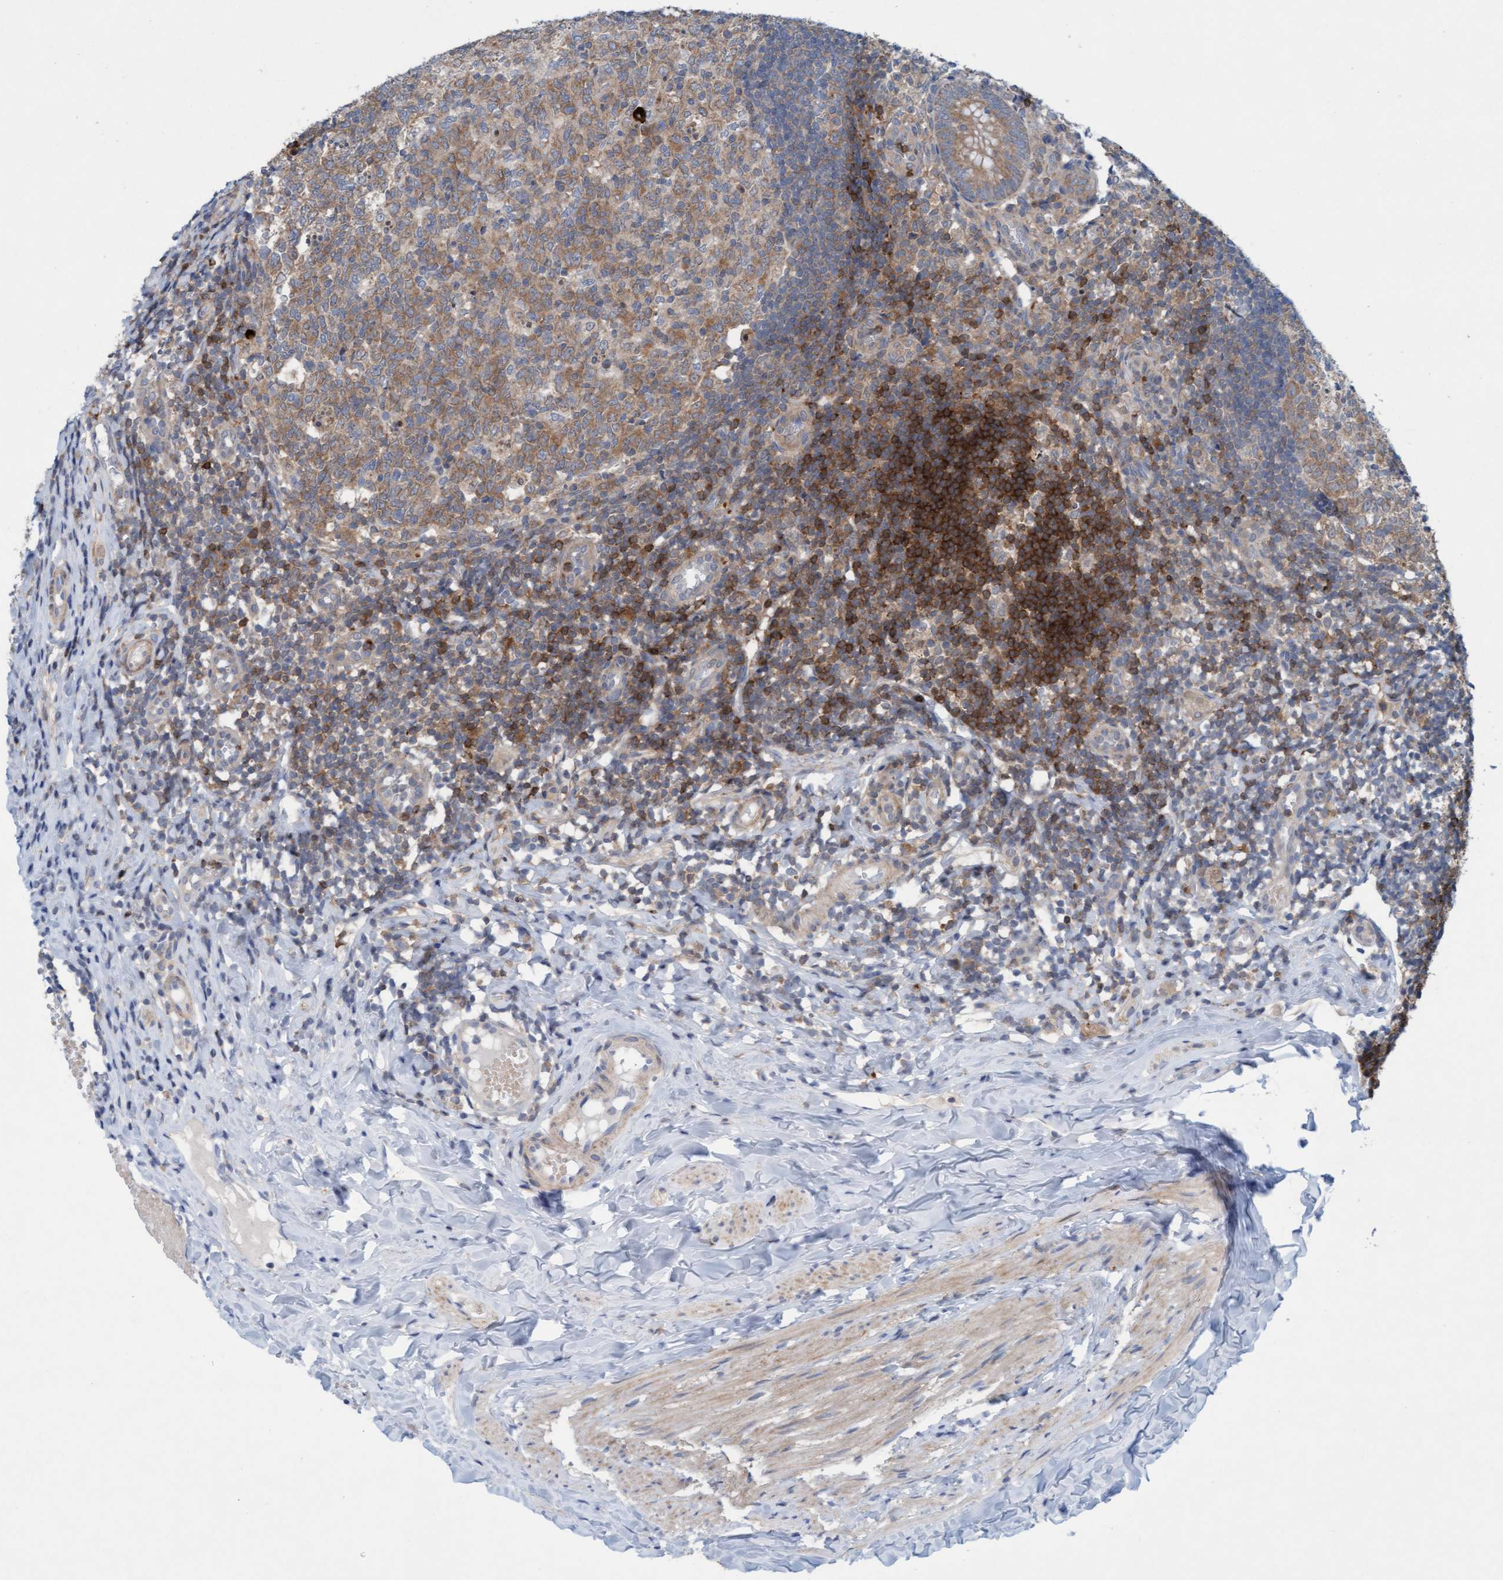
{"staining": {"intensity": "moderate", "quantity": ">75%", "location": "cytoplasmic/membranous"}, "tissue": "appendix", "cell_type": "Lymphoid tissue", "image_type": "normal", "snomed": [{"axis": "morphology", "description": "Normal tissue, NOS"}, {"axis": "topography", "description": "Appendix"}], "caption": "This image exhibits immunohistochemistry staining of benign human appendix, with medium moderate cytoplasmic/membranous positivity in about >75% of lymphoid tissue.", "gene": "KLHL25", "patient": {"sex": "male", "age": 8}}